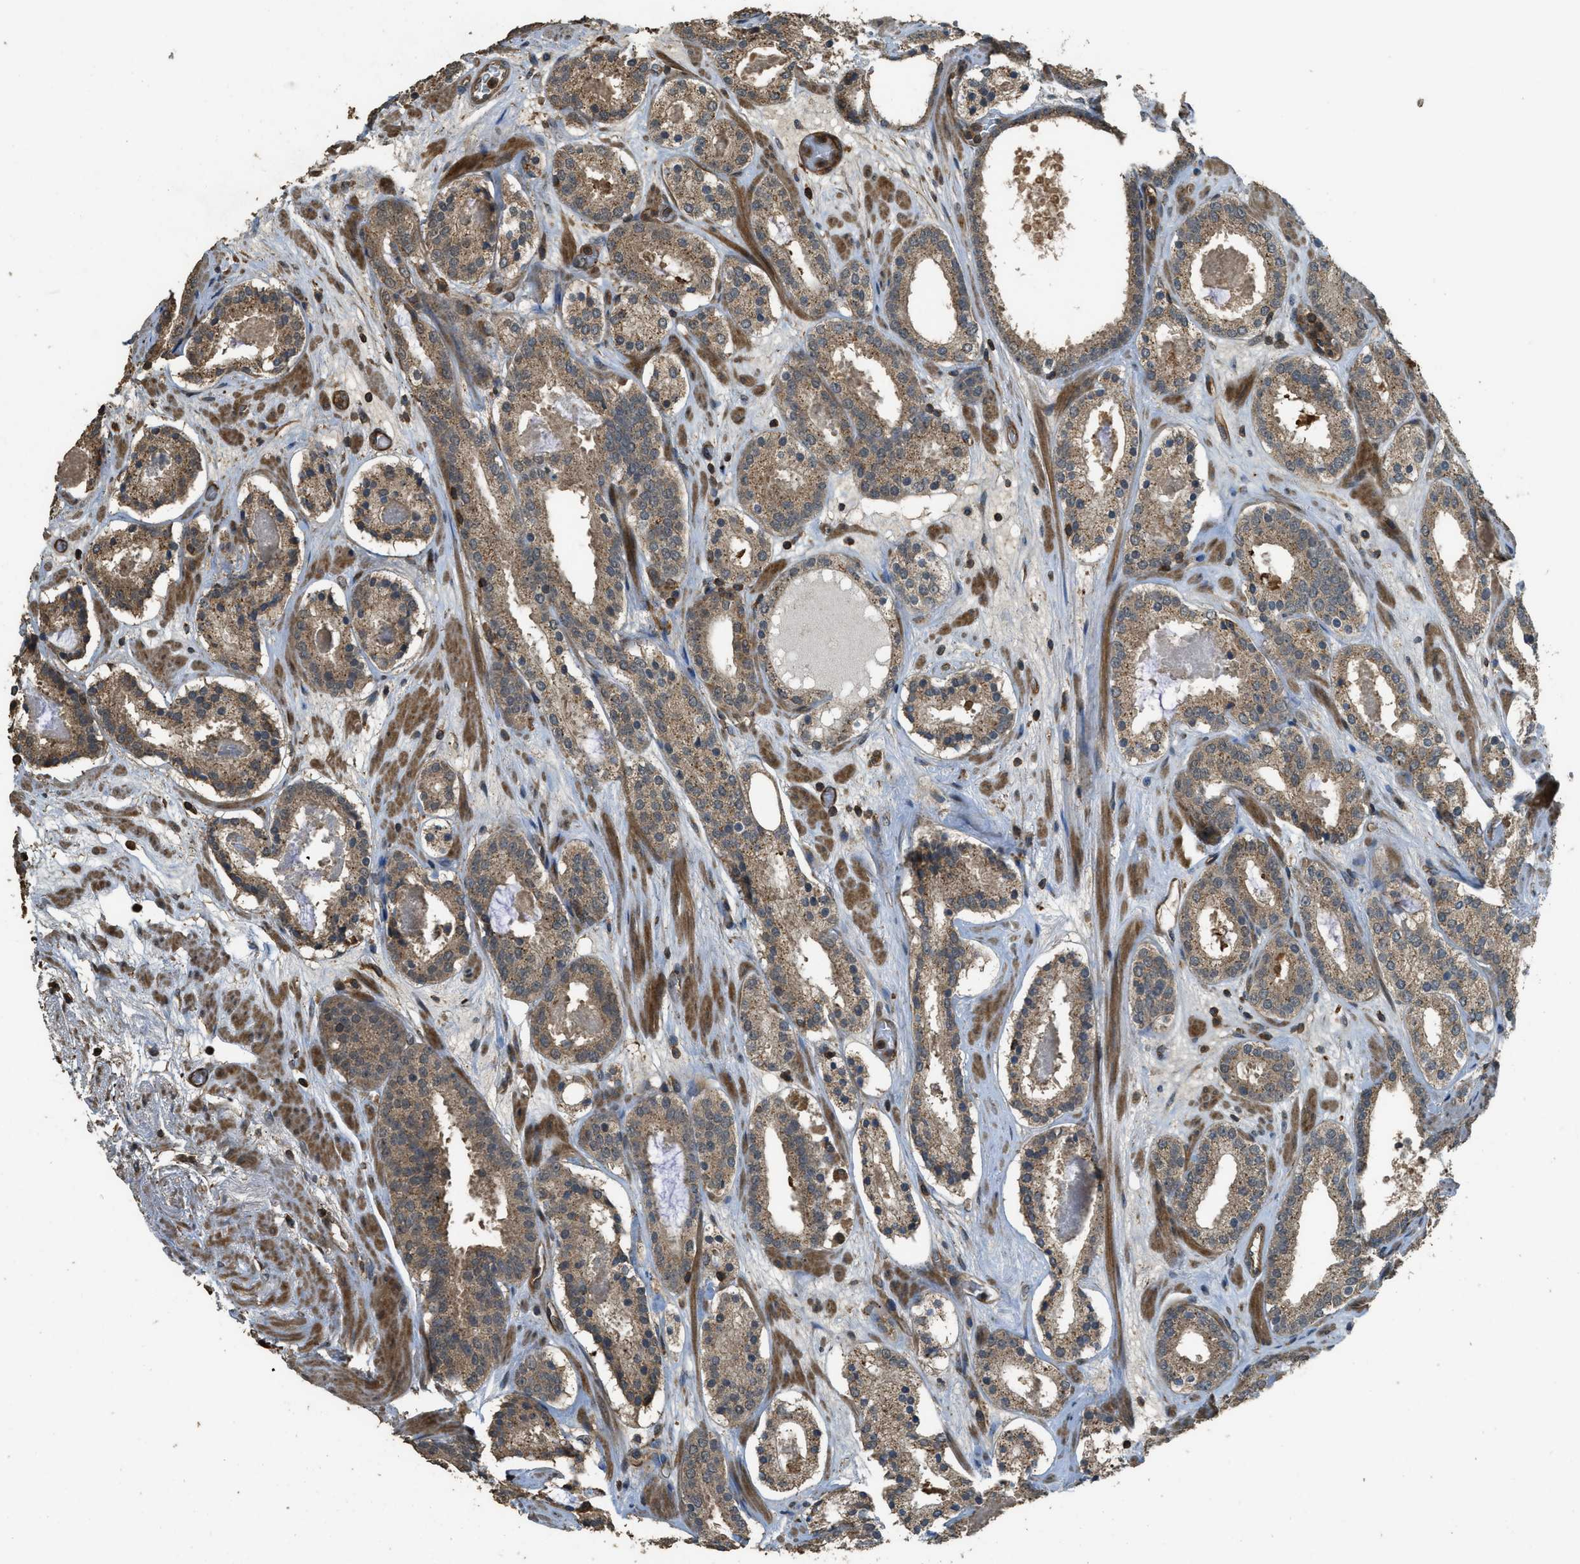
{"staining": {"intensity": "moderate", "quantity": ">75%", "location": "cytoplasmic/membranous"}, "tissue": "prostate cancer", "cell_type": "Tumor cells", "image_type": "cancer", "snomed": [{"axis": "morphology", "description": "Adenocarcinoma, Low grade"}, {"axis": "topography", "description": "Prostate"}], "caption": "There is medium levels of moderate cytoplasmic/membranous staining in tumor cells of low-grade adenocarcinoma (prostate), as demonstrated by immunohistochemical staining (brown color).", "gene": "PPP6R3", "patient": {"sex": "male", "age": 69}}